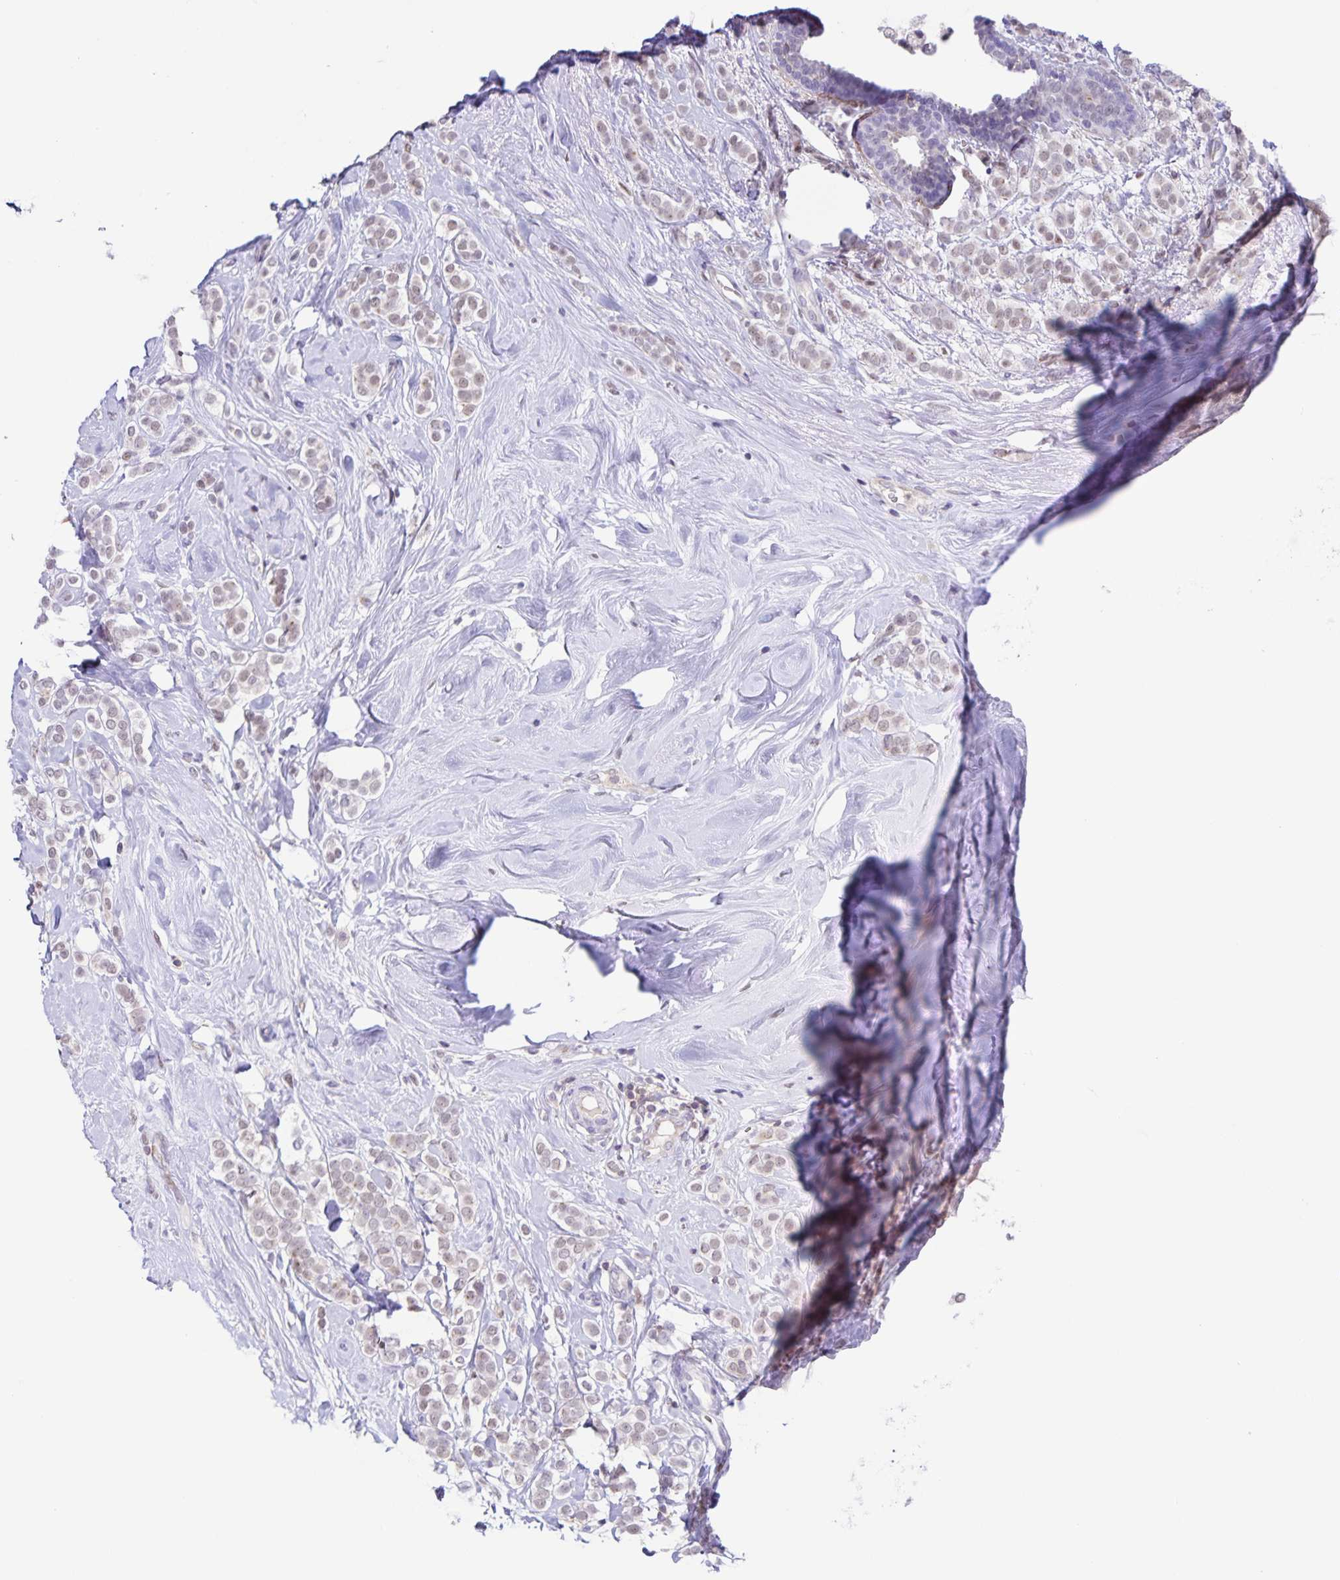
{"staining": {"intensity": "weak", "quantity": "25%-75%", "location": "nuclear"}, "tissue": "breast cancer", "cell_type": "Tumor cells", "image_type": "cancer", "snomed": [{"axis": "morphology", "description": "Lobular carcinoma"}, {"axis": "topography", "description": "Breast"}], "caption": "Breast cancer tissue demonstrates weak nuclear expression in approximately 25%-75% of tumor cells The staining was performed using DAB (3,3'-diaminobenzidine), with brown indicating positive protein expression. Nuclei are stained blue with hematoxylin.", "gene": "STPG4", "patient": {"sex": "female", "age": 49}}